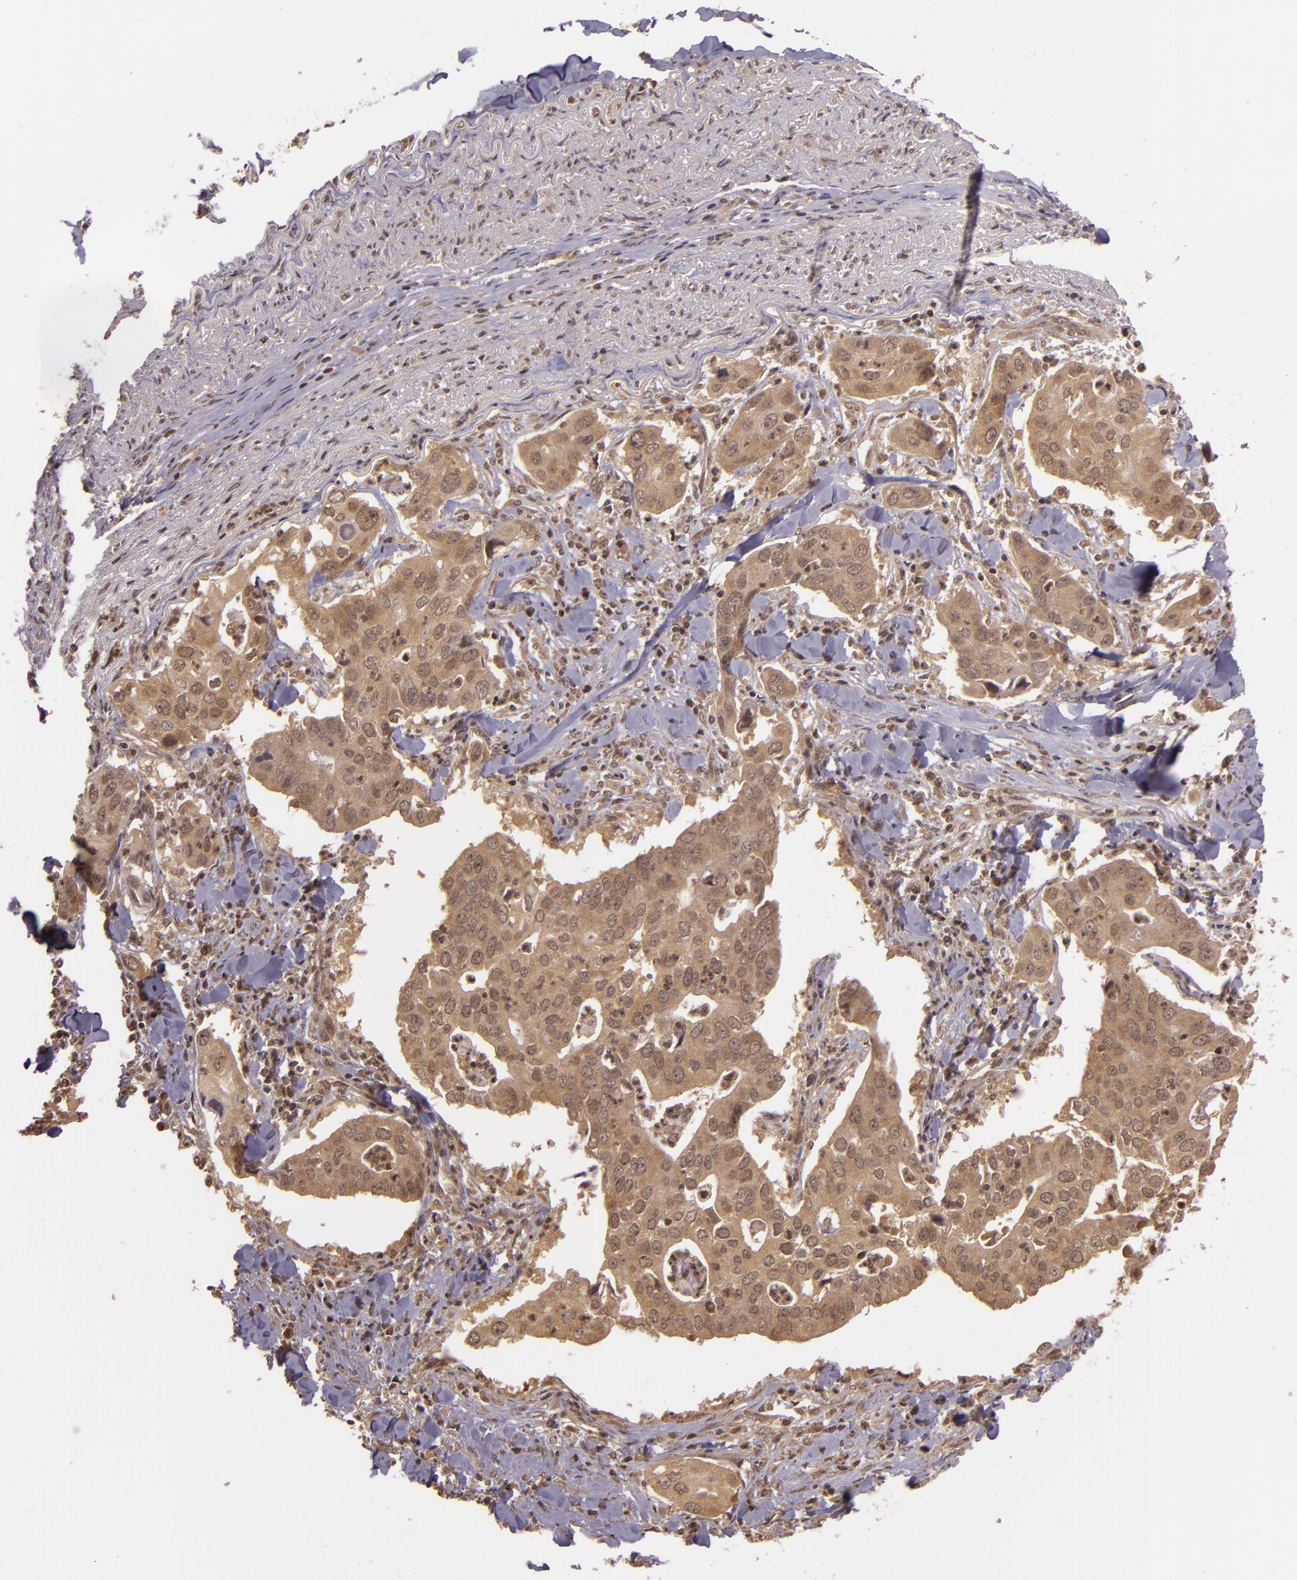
{"staining": {"intensity": "moderate", "quantity": ">75%", "location": "cytoplasmic/membranous,nuclear"}, "tissue": "lung cancer", "cell_type": "Tumor cells", "image_type": "cancer", "snomed": [{"axis": "morphology", "description": "Adenocarcinoma, NOS"}, {"axis": "topography", "description": "Lung"}], "caption": "A medium amount of moderate cytoplasmic/membranous and nuclear positivity is identified in about >75% of tumor cells in lung cancer (adenocarcinoma) tissue. (DAB (3,3'-diaminobenzidine) IHC, brown staining for protein, blue staining for nuclei).", "gene": "TXNRD2", "patient": {"sex": "male", "age": 48}}